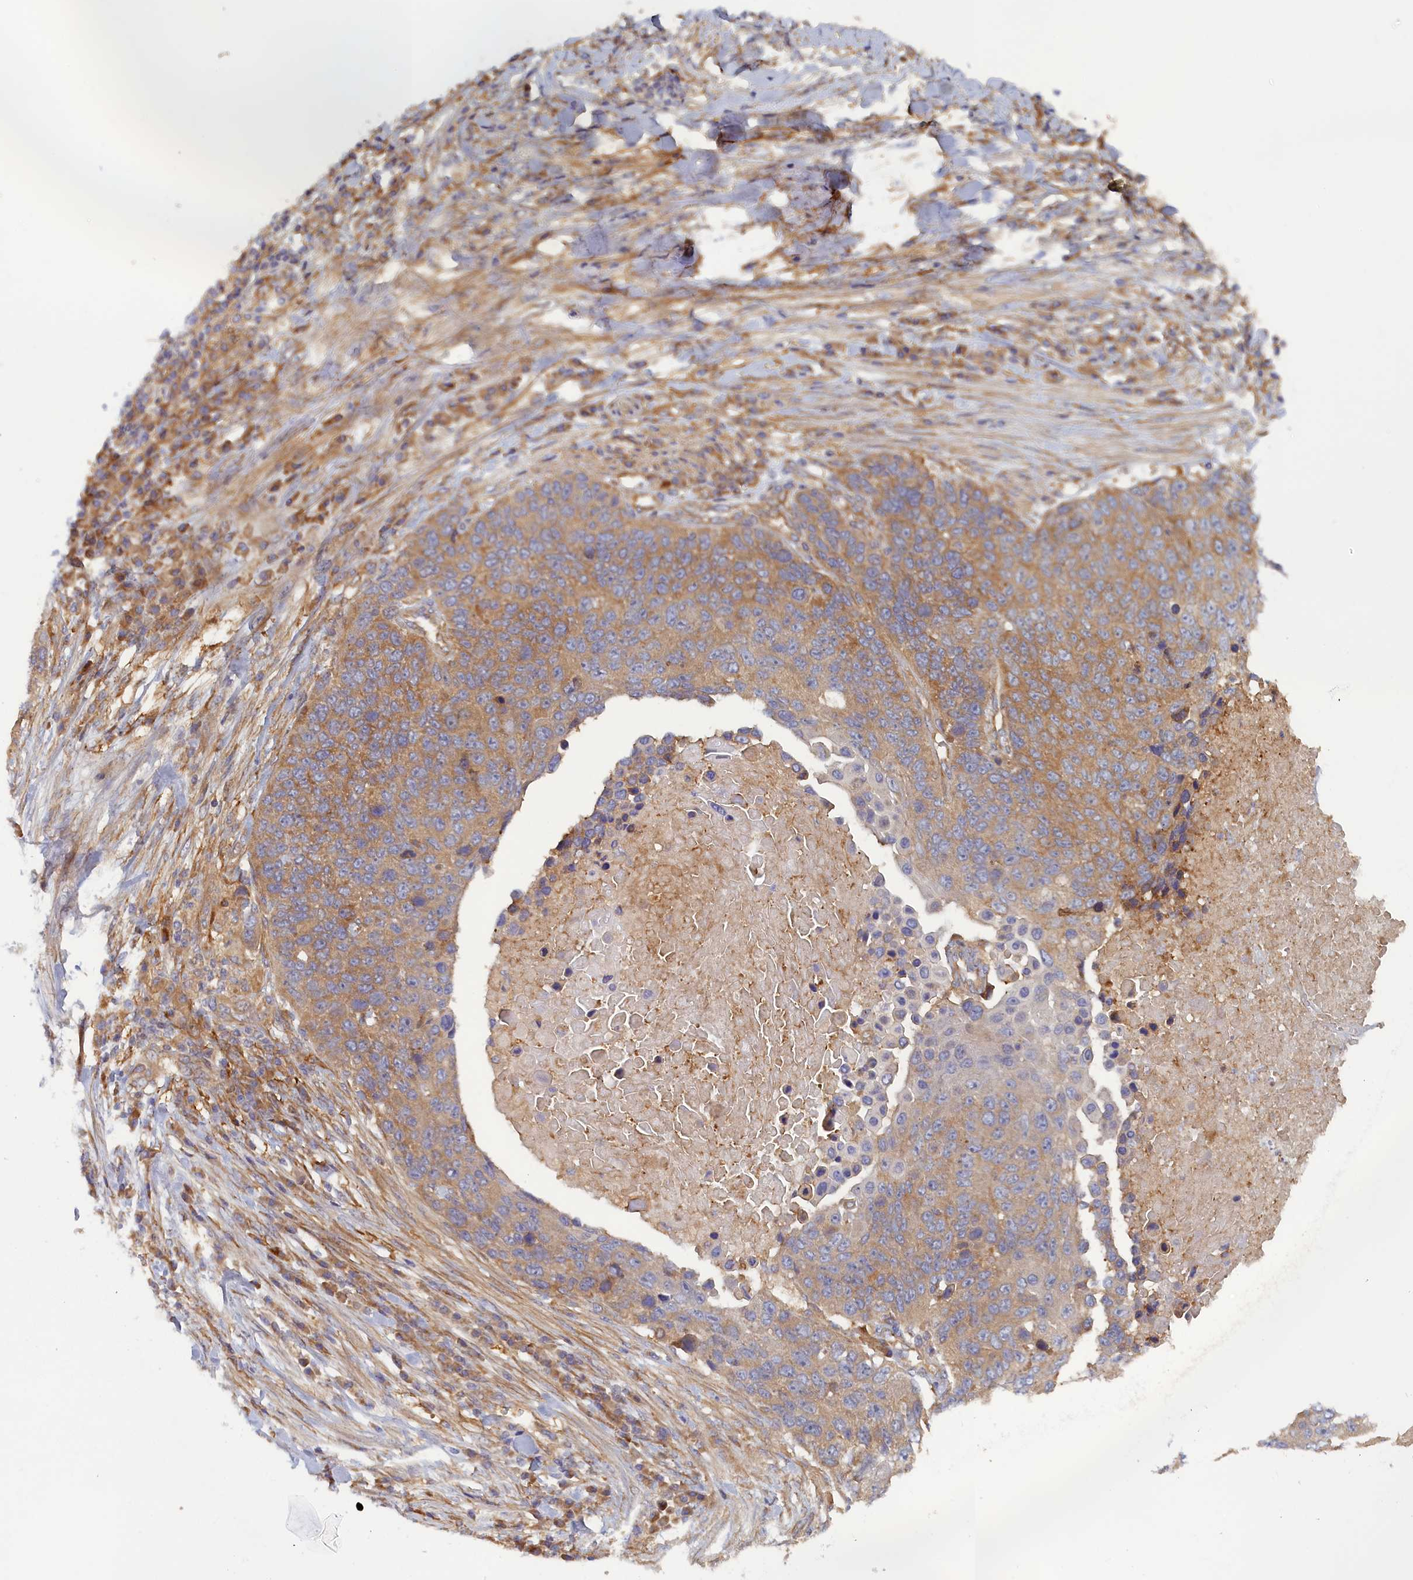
{"staining": {"intensity": "moderate", "quantity": ">75%", "location": "cytoplasmic/membranous"}, "tissue": "lung cancer", "cell_type": "Tumor cells", "image_type": "cancer", "snomed": [{"axis": "morphology", "description": "Normal tissue, NOS"}, {"axis": "morphology", "description": "Squamous cell carcinoma, NOS"}, {"axis": "topography", "description": "Lymph node"}, {"axis": "topography", "description": "Lung"}], "caption": "Human lung cancer stained with a brown dye displays moderate cytoplasmic/membranous positive positivity in about >75% of tumor cells.", "gene": "TMEM196", "patient": {"sex": "male", "age": 66}}